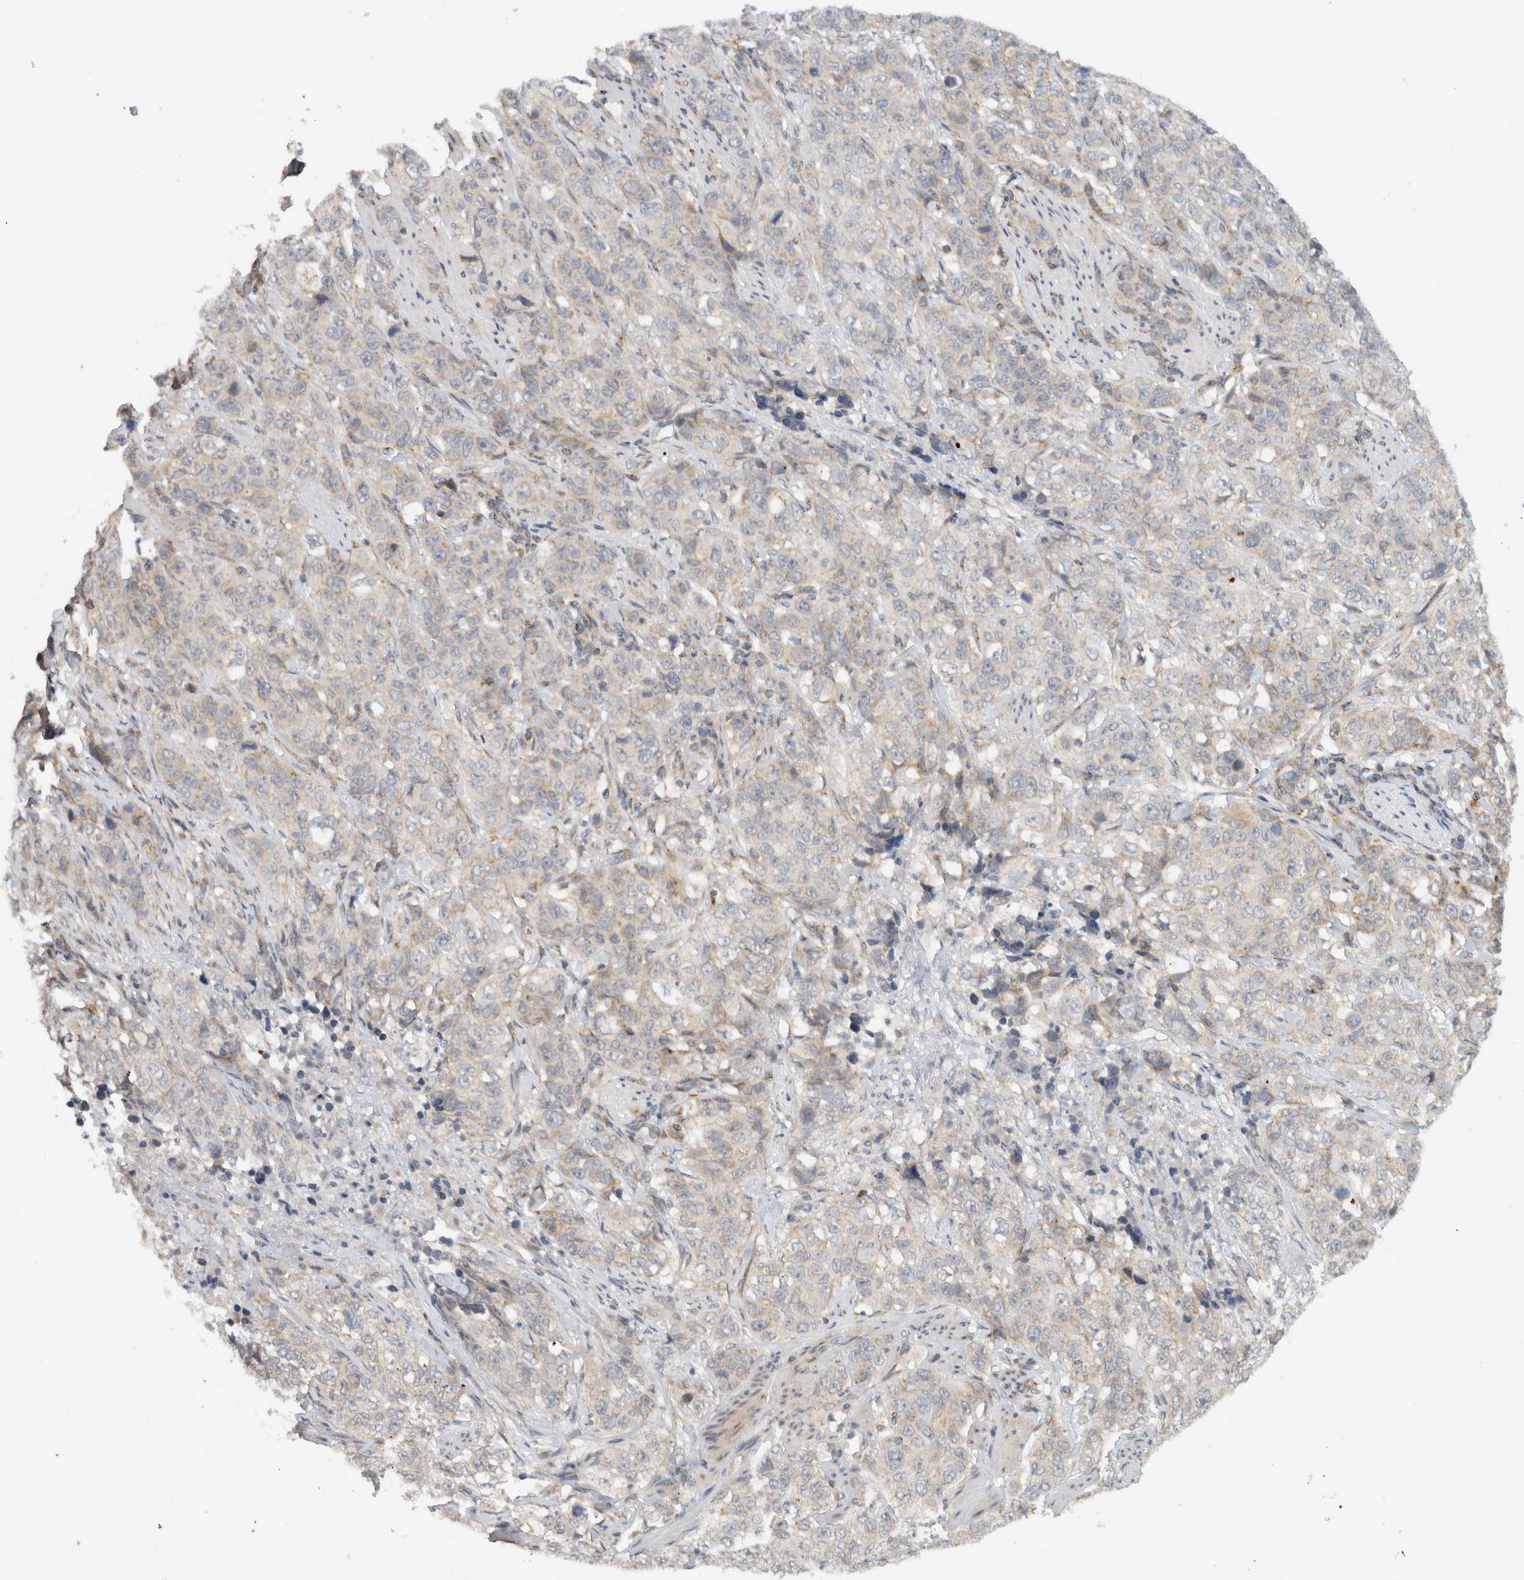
{"staining": {"intensity": "weak", "quantity": "<25%", "location": "cytoplasmic/membranous"}, "tissue": "stomach cancer", "cell_type": "Tumor cells", "image_type": "cancer", "snomed": [{"axis": "morphology", "description": "Adenocarcinoma, NOS"}, {"axis": "topography", "description": "Stomach"}], "caption": "IHC micrograph of human stomach cancer (adenocarcinoma) stained for a protein (brown), which demonstrates no positivity in tumor cells. Brightfield microscopy of immunohistochemistry (IHC) stained with DAB (3,3'-diaminobenzidine) (brown) and hematoxylin (blue), captured at high magnification.", "gene": "CMC2", "patient": {"sex": "male", "age": 48}}